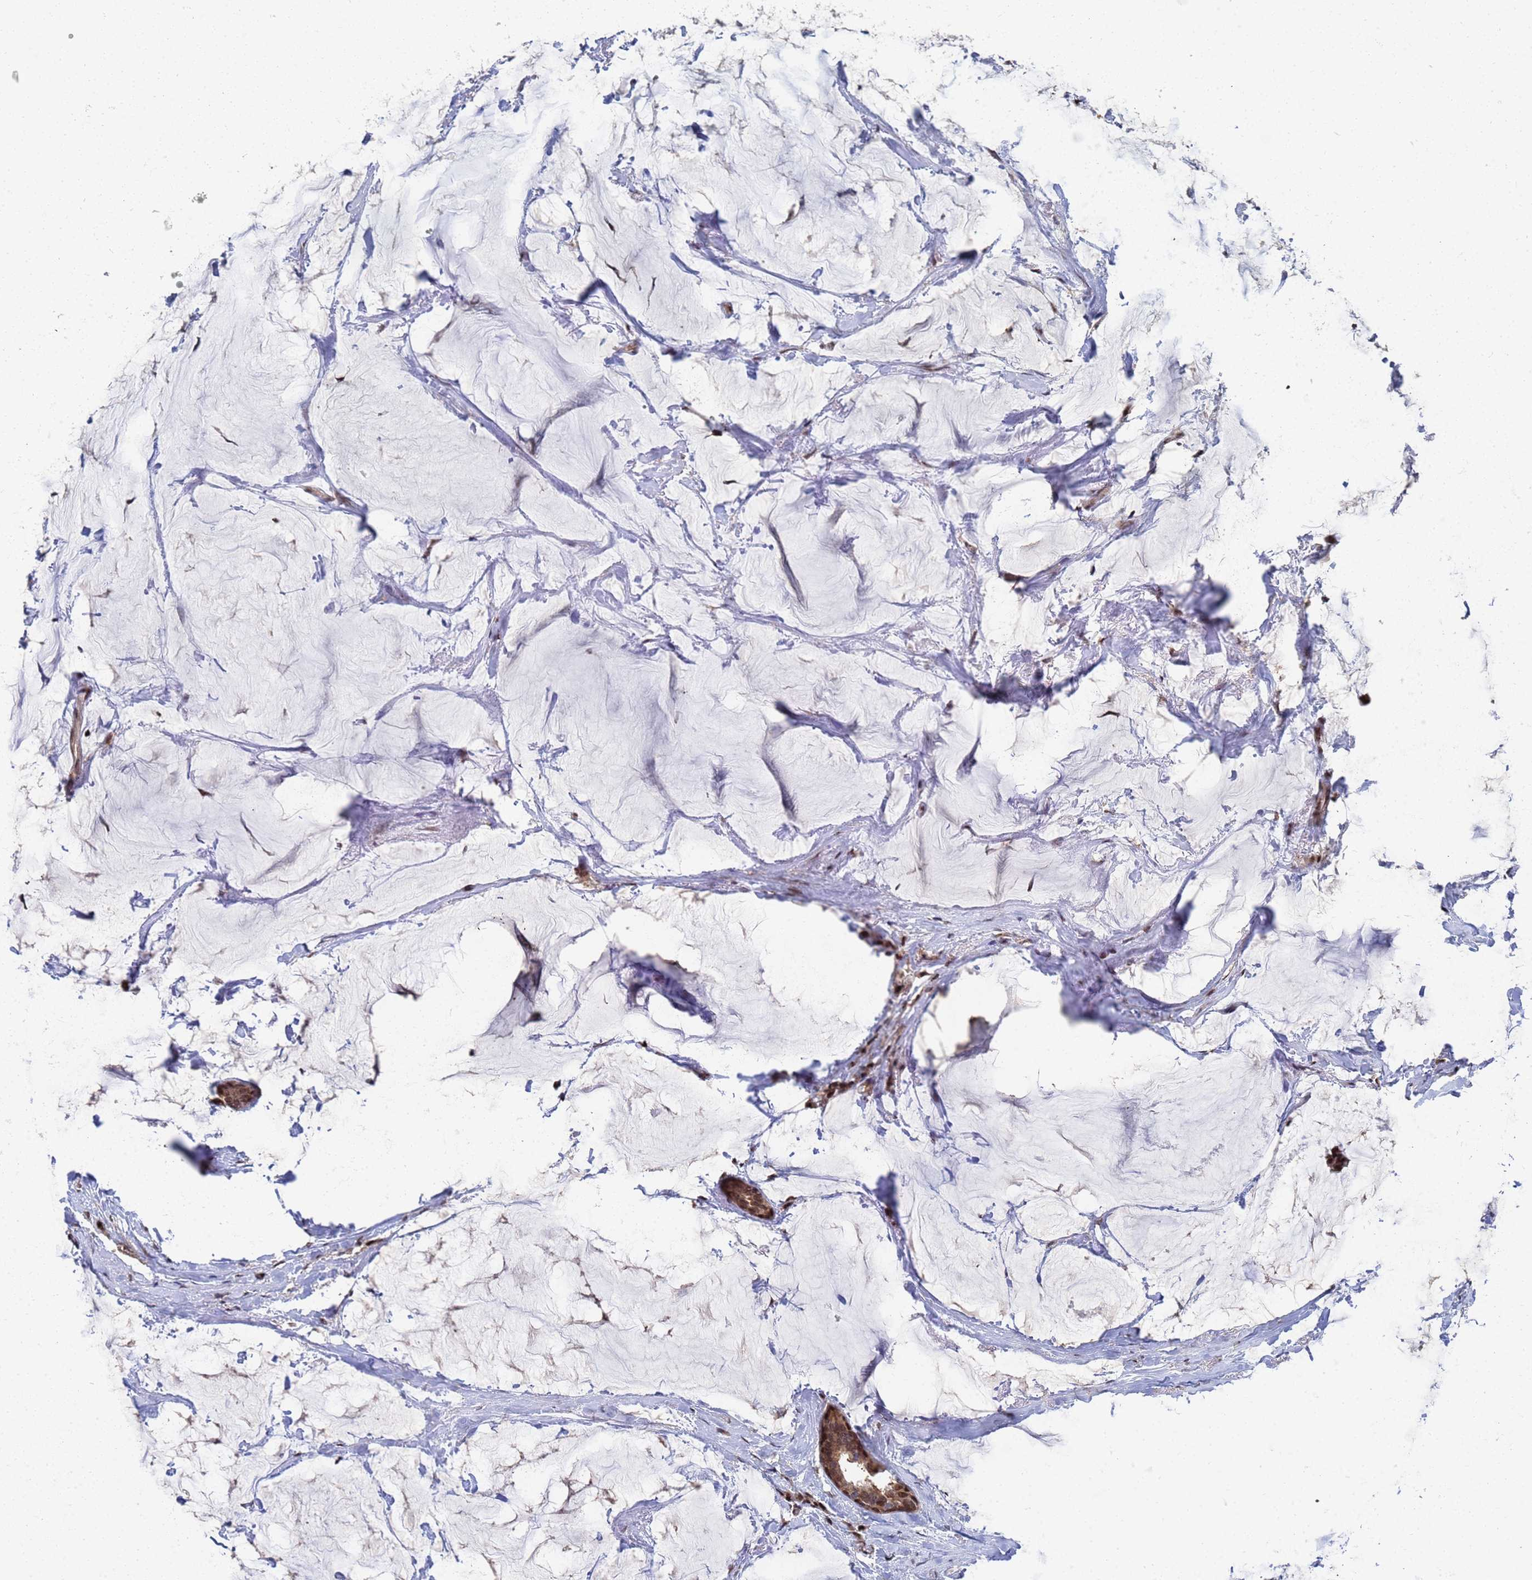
{"staining": {"intensity": "moderate", "quantity": ">75%", "location": "nuclear"}, "tissue": "breast cancer", "cell_type": "Tumor cells", "image_type": "cancer", "snomed": [{"axis": "morphology", "description": "Duct carcinoma"}, {"axis": "topography", "description": "Breast"}], "caption": "Immunohistochemical staining of breast cancer exhibits medium levels of moderate nuclear protein expression in approximately >75% of tumor cells. The protein of interest is stained brown, and the nuclei are stained in blue (DAB (3,3'-diaminobenzidine) IHC with brightfield microscopy, high magnification).", "gene": "AP5Z1", "patient": {"sex": "female", "age": 93}}